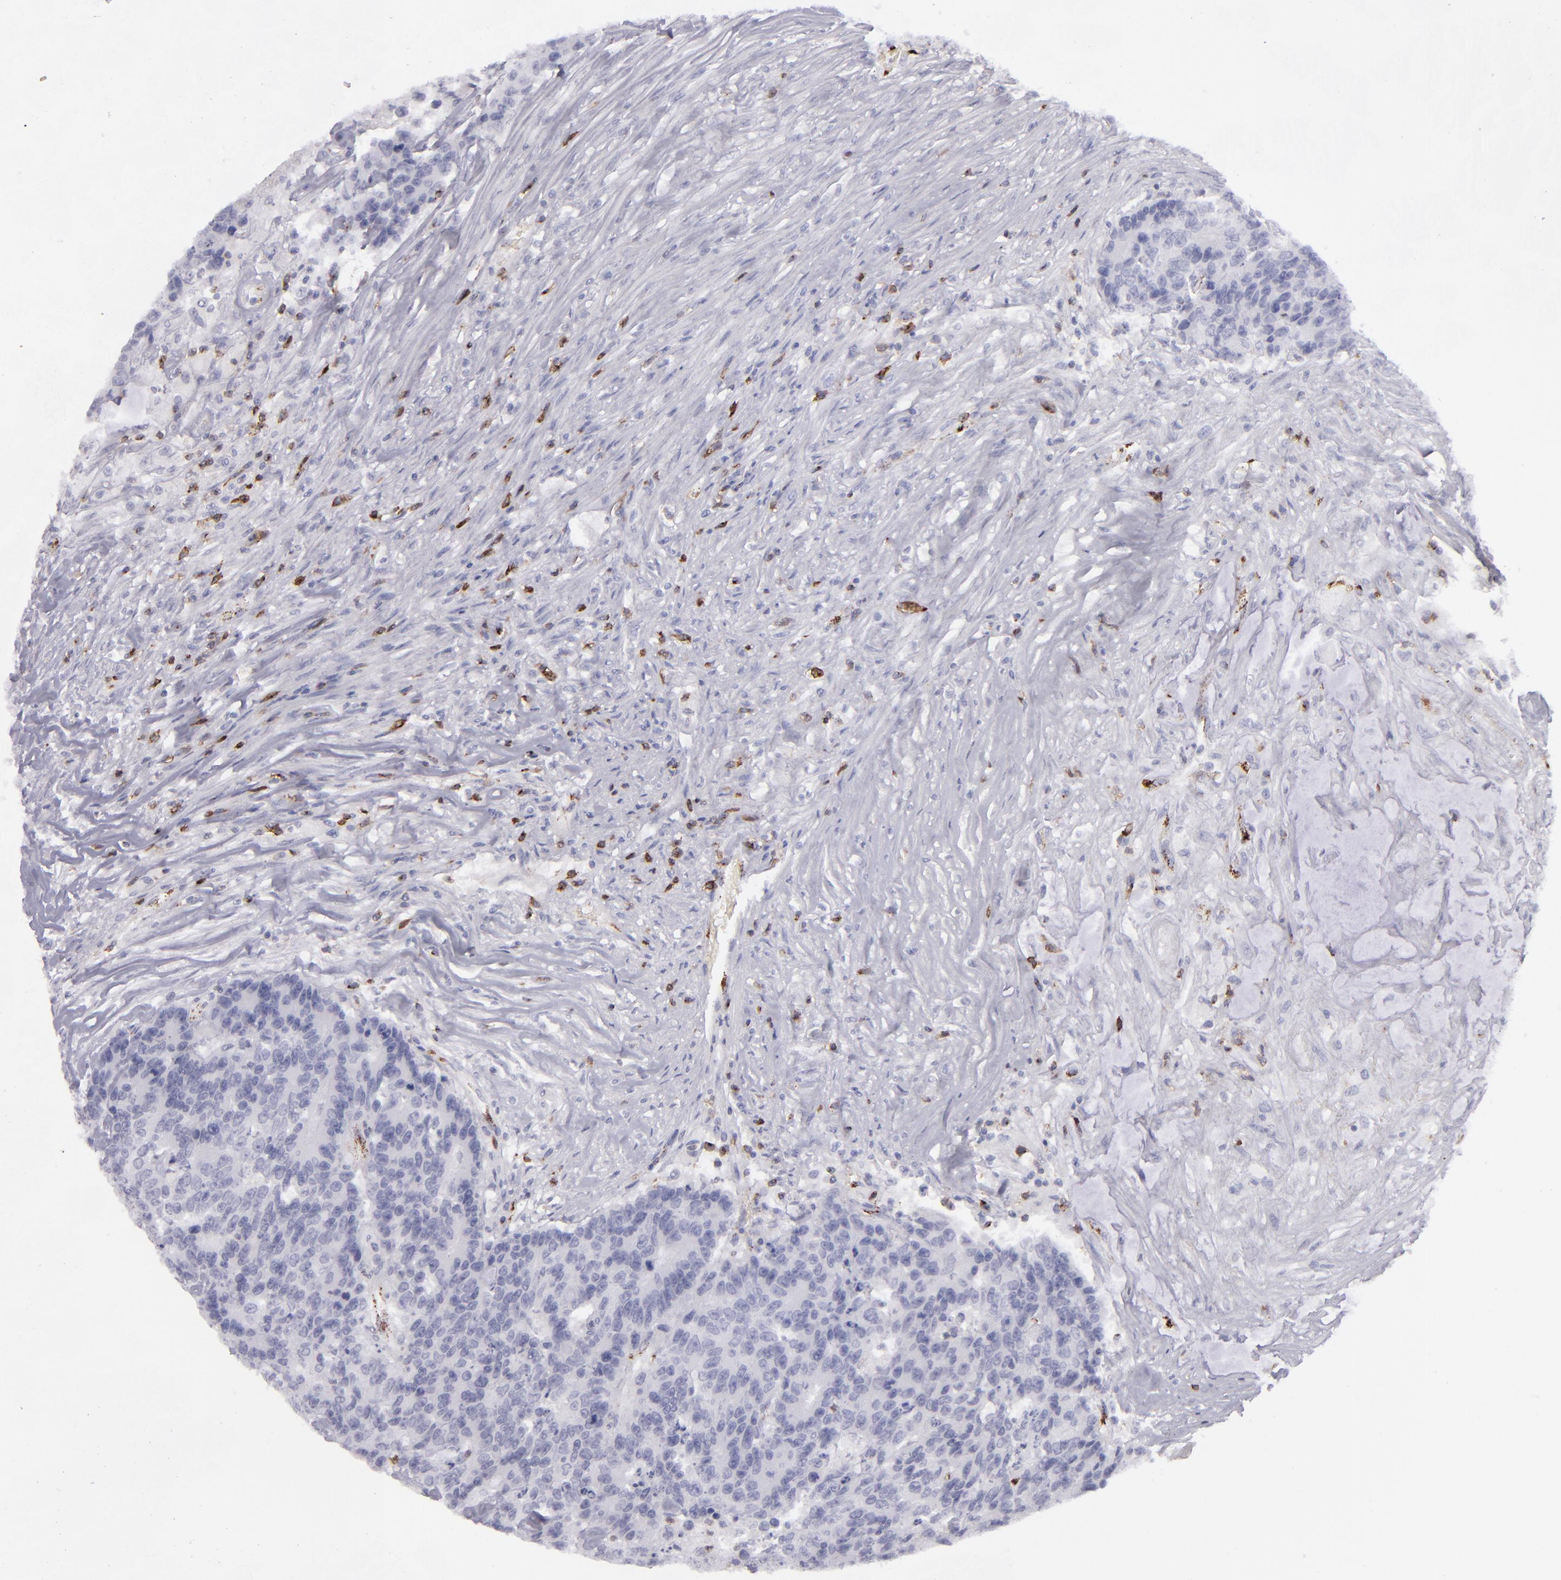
{"staining": {"intensity": "negative", "quantity": "none", "location": "none"}, "tissue": "colorectal cancer", "cell_type": "Tumor cells", "image_type": "cancer", "snomed": [{"axis": "morphology", "description": "Adenocarcinoma, NOS"}, {"axis": "topography", "description": "Colon"}], "caption": "A high-resolution image shows immunohistochemistry staining of colorectal adenocarcinoma, which displays no significant expression in tumor cells.", "gene": "CD27", "patient": {"sex": "female", "age": 86}}